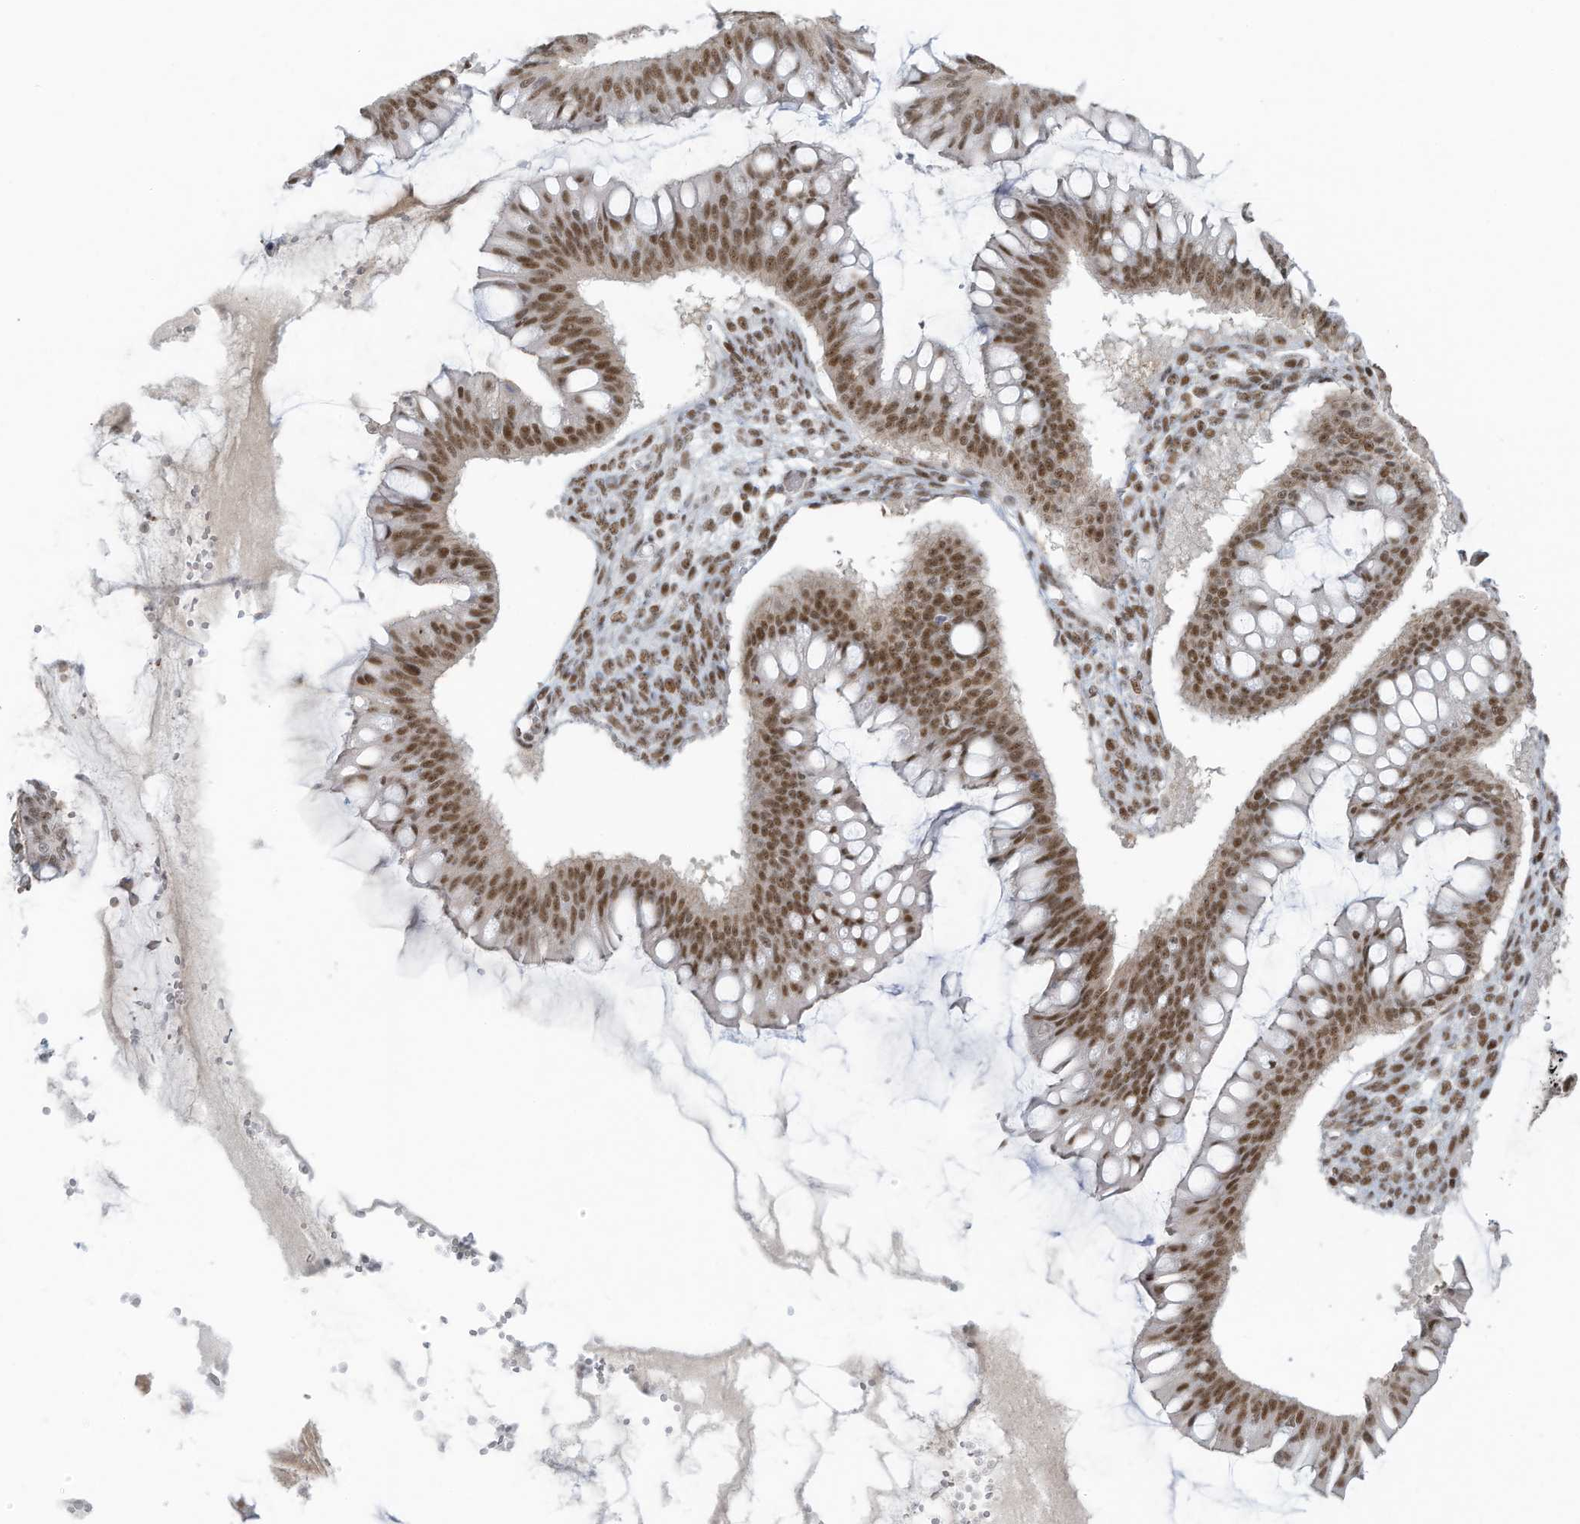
{"staining": {"intensity": "strong", "quantity": ">75%", "location": "nuclear"}, "tissue": "ovarian cancer", "cell_type": "Tumor cells", "image_type": "cancer", "snomed": [{"axis": "morphology", "description": "Cystadenocarcinoma, mucinous, NOS"}, {"axis": "topography", "description": "Ovary"}], "caption": "A micrograph of human mucinous cystadenocarcinoma (ovarian) stained for a protein reveals strong nuclear brown staining in tumor cells.", "gene": "DBR1", "patient": {"sex": "female", "age": 73}}